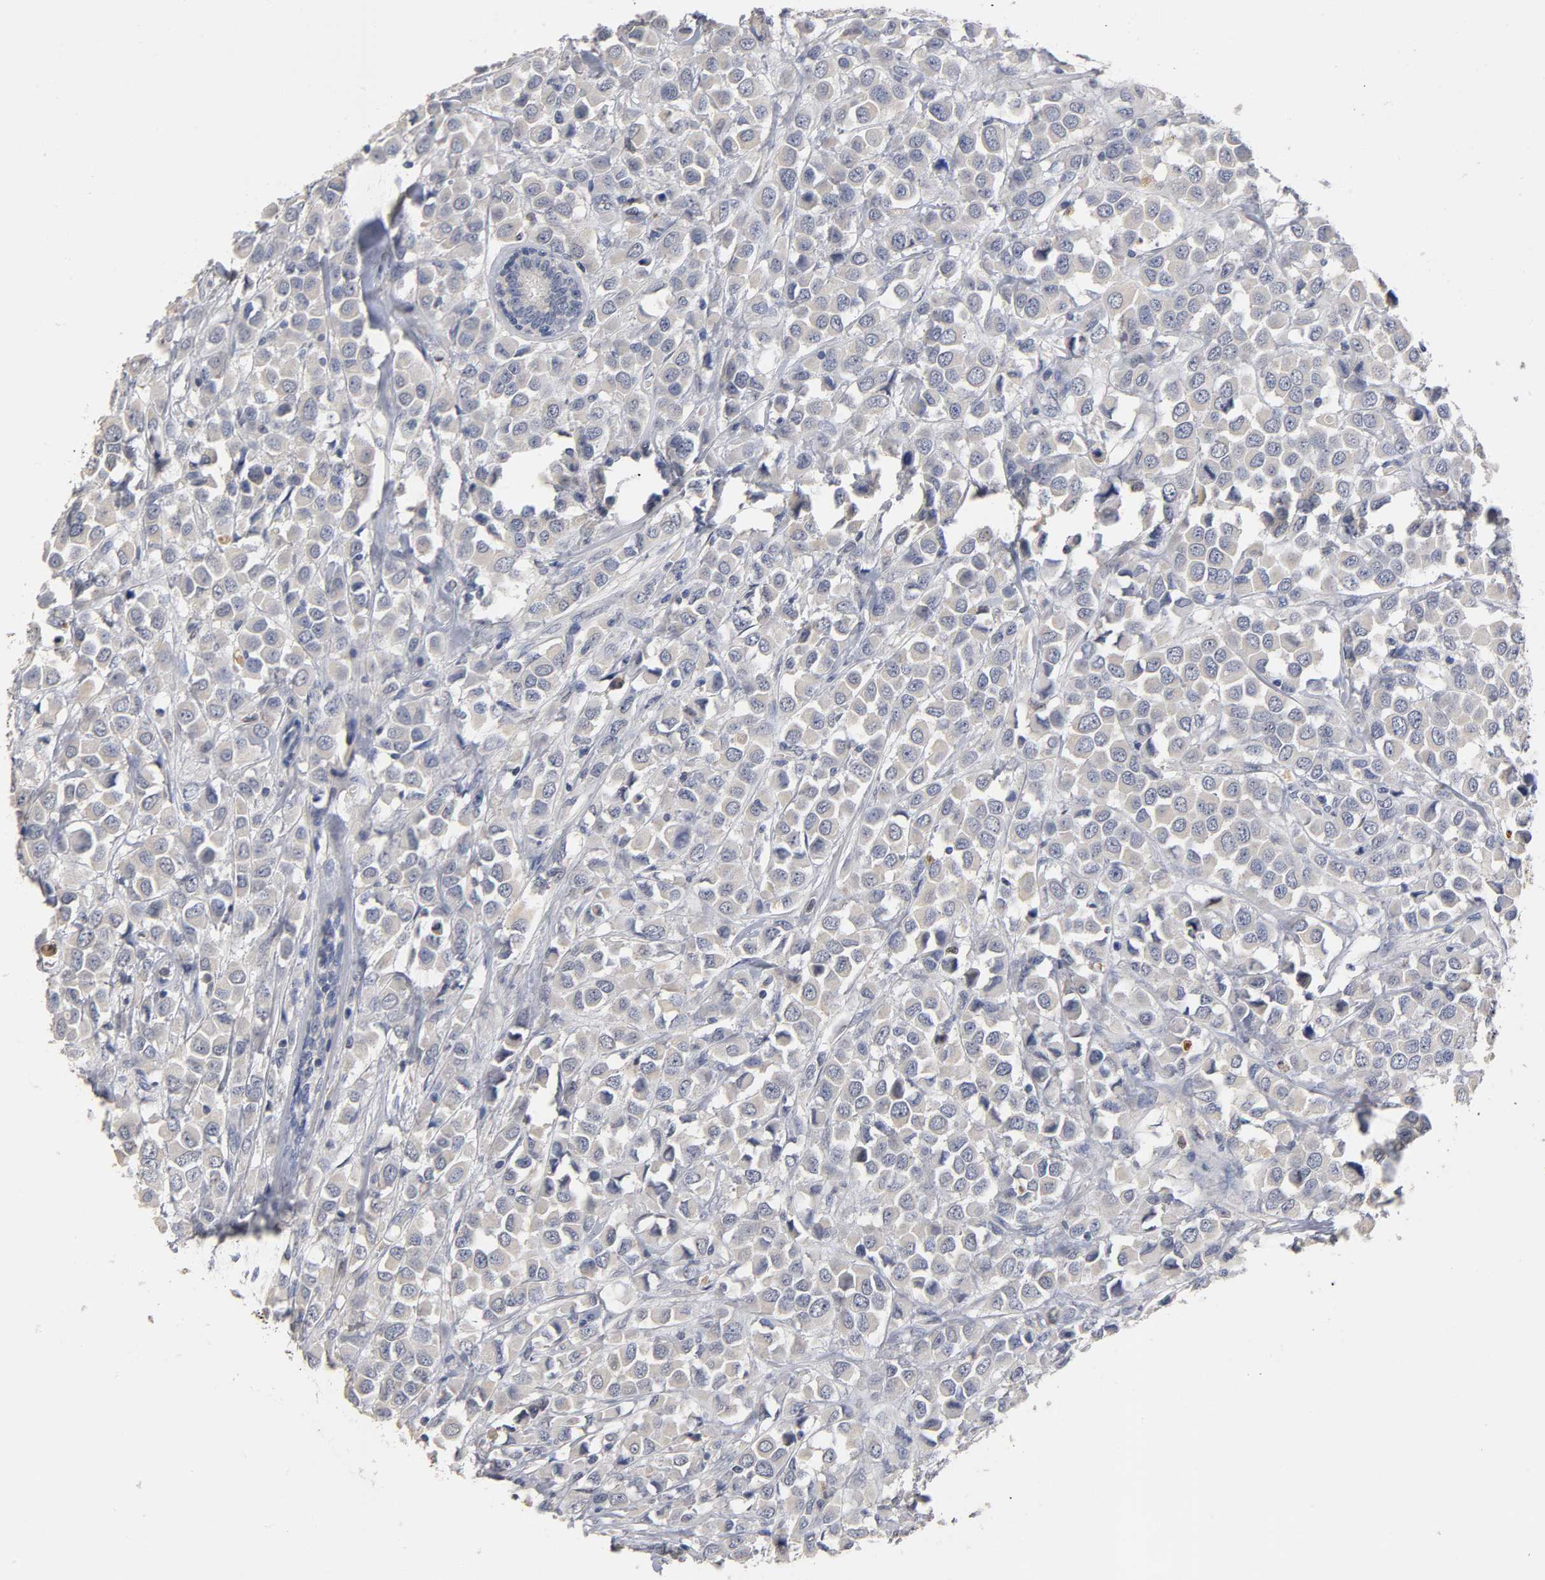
{"staining": {"intensity": "negative", "quantity": "none", "location": "none"}, "tissue": "breast cancer", "cell_type": "Tumor cells", "image_type": "cancer", "snomed": [{"axis": "morphology", "description": "Duct carcinoma"}, {"axis": "topography", "description": "Breast"}], "caption": "A micrograph of breast invasive ductal carcinoma stained for a protein demonstrates no brown staining in tumor cells. The staining was performed using DAB (3,3'-diaminobenzidine) to visualize the protein expression in brown, while the nuclei were stained in blue with hematoxylin (Magnification: 20x).", "gene": "OVOL1", "patient": {"sex": "female", "age": 61}}